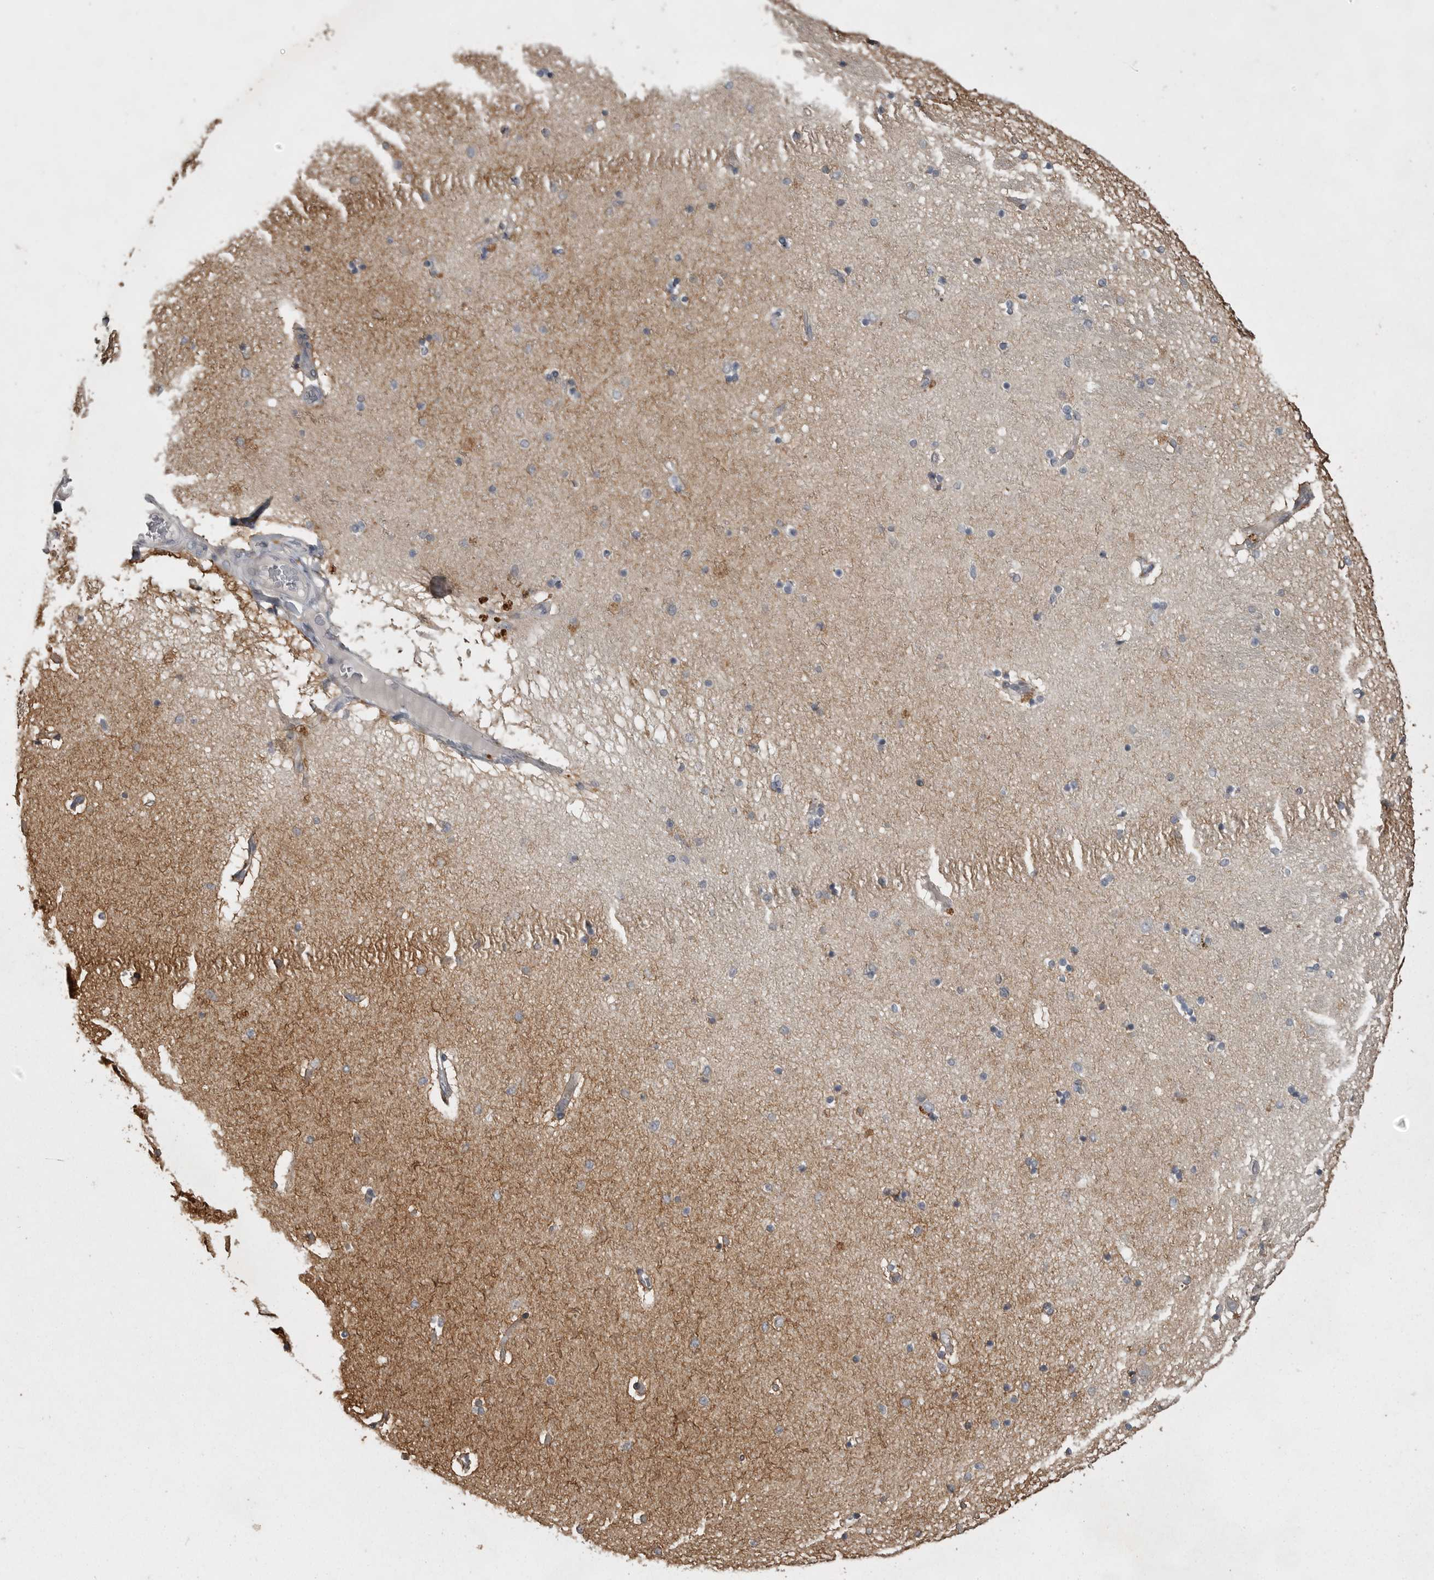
{"staining": {"intensity": "moderate", "quantity": "<25%", "location": "cytoplasmic/membranous"}, "tissue": "hippocampus", "cell_type": "Glial cells", "image_type": "normal", "snomed": [{"axis": "morphology", "description": "Normal tissue, NOS"}, {"axis": "topography", "description": "Hippocampus"}], "caption": "High-magnification brightfield microscopy of unremarkable hippocampus stained with DAB (brown) and counterstained with hematoxylin (blue). glial cells exhibit moderate cytoplasmic/membranous staining is seen in approximately<25% of cells.", "gene": "PHF13", "patient": {"sex": "female", "age": 54}}